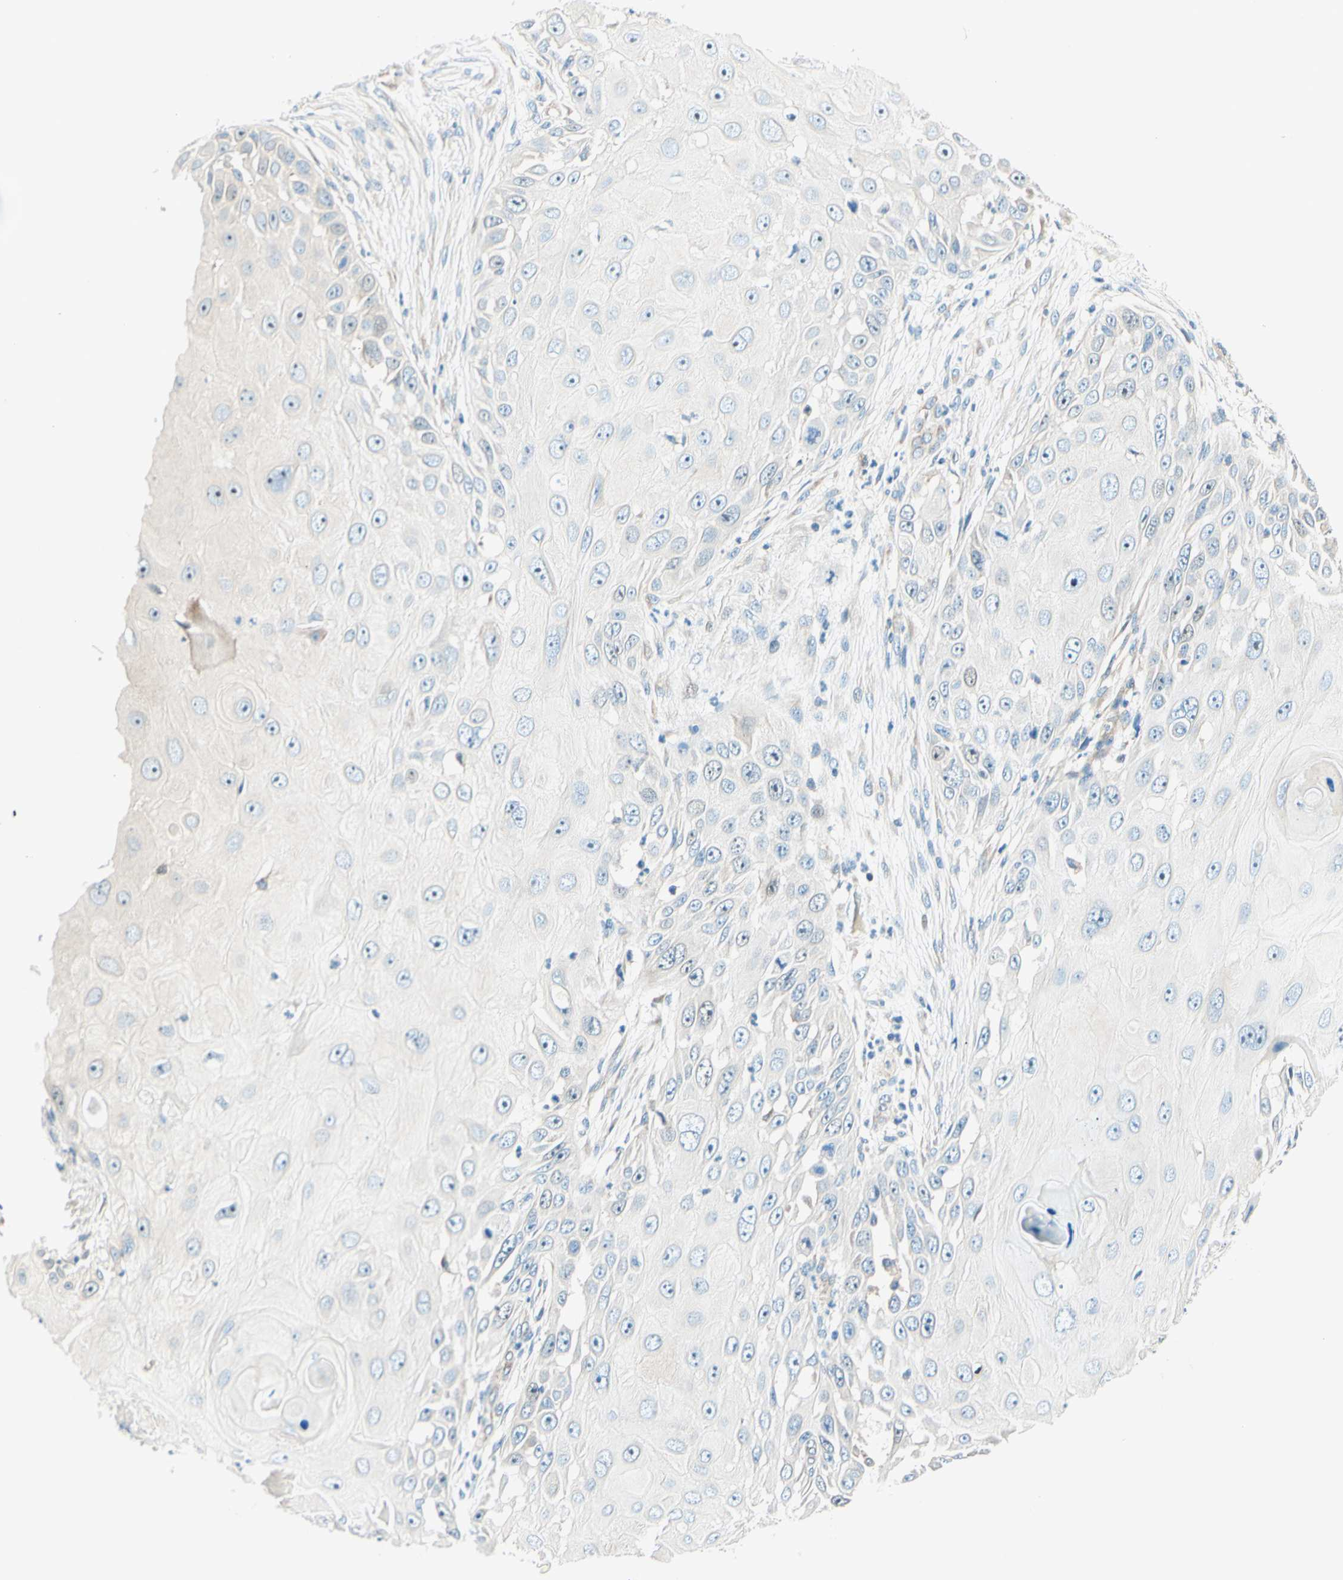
{"staining": {"intensity": "negative", "quantity": "none", "location": "none"}, "tissue": "skin cancer", "cell_type": "Tumor cells", "image_type": "cancer", "snomed": [{"axis": "morphology", "description": "Squamous cell carcinoma, NOS"}, {"axis": "topography", "description": "Skin"}], "caption": "A high-resolution image shows immunohistochemistry staining of skin cancer, which exhibits no significant positivity in tumor cells.", "gene": "TAOK2", "patient": {"sex": "female", "age": 44}}